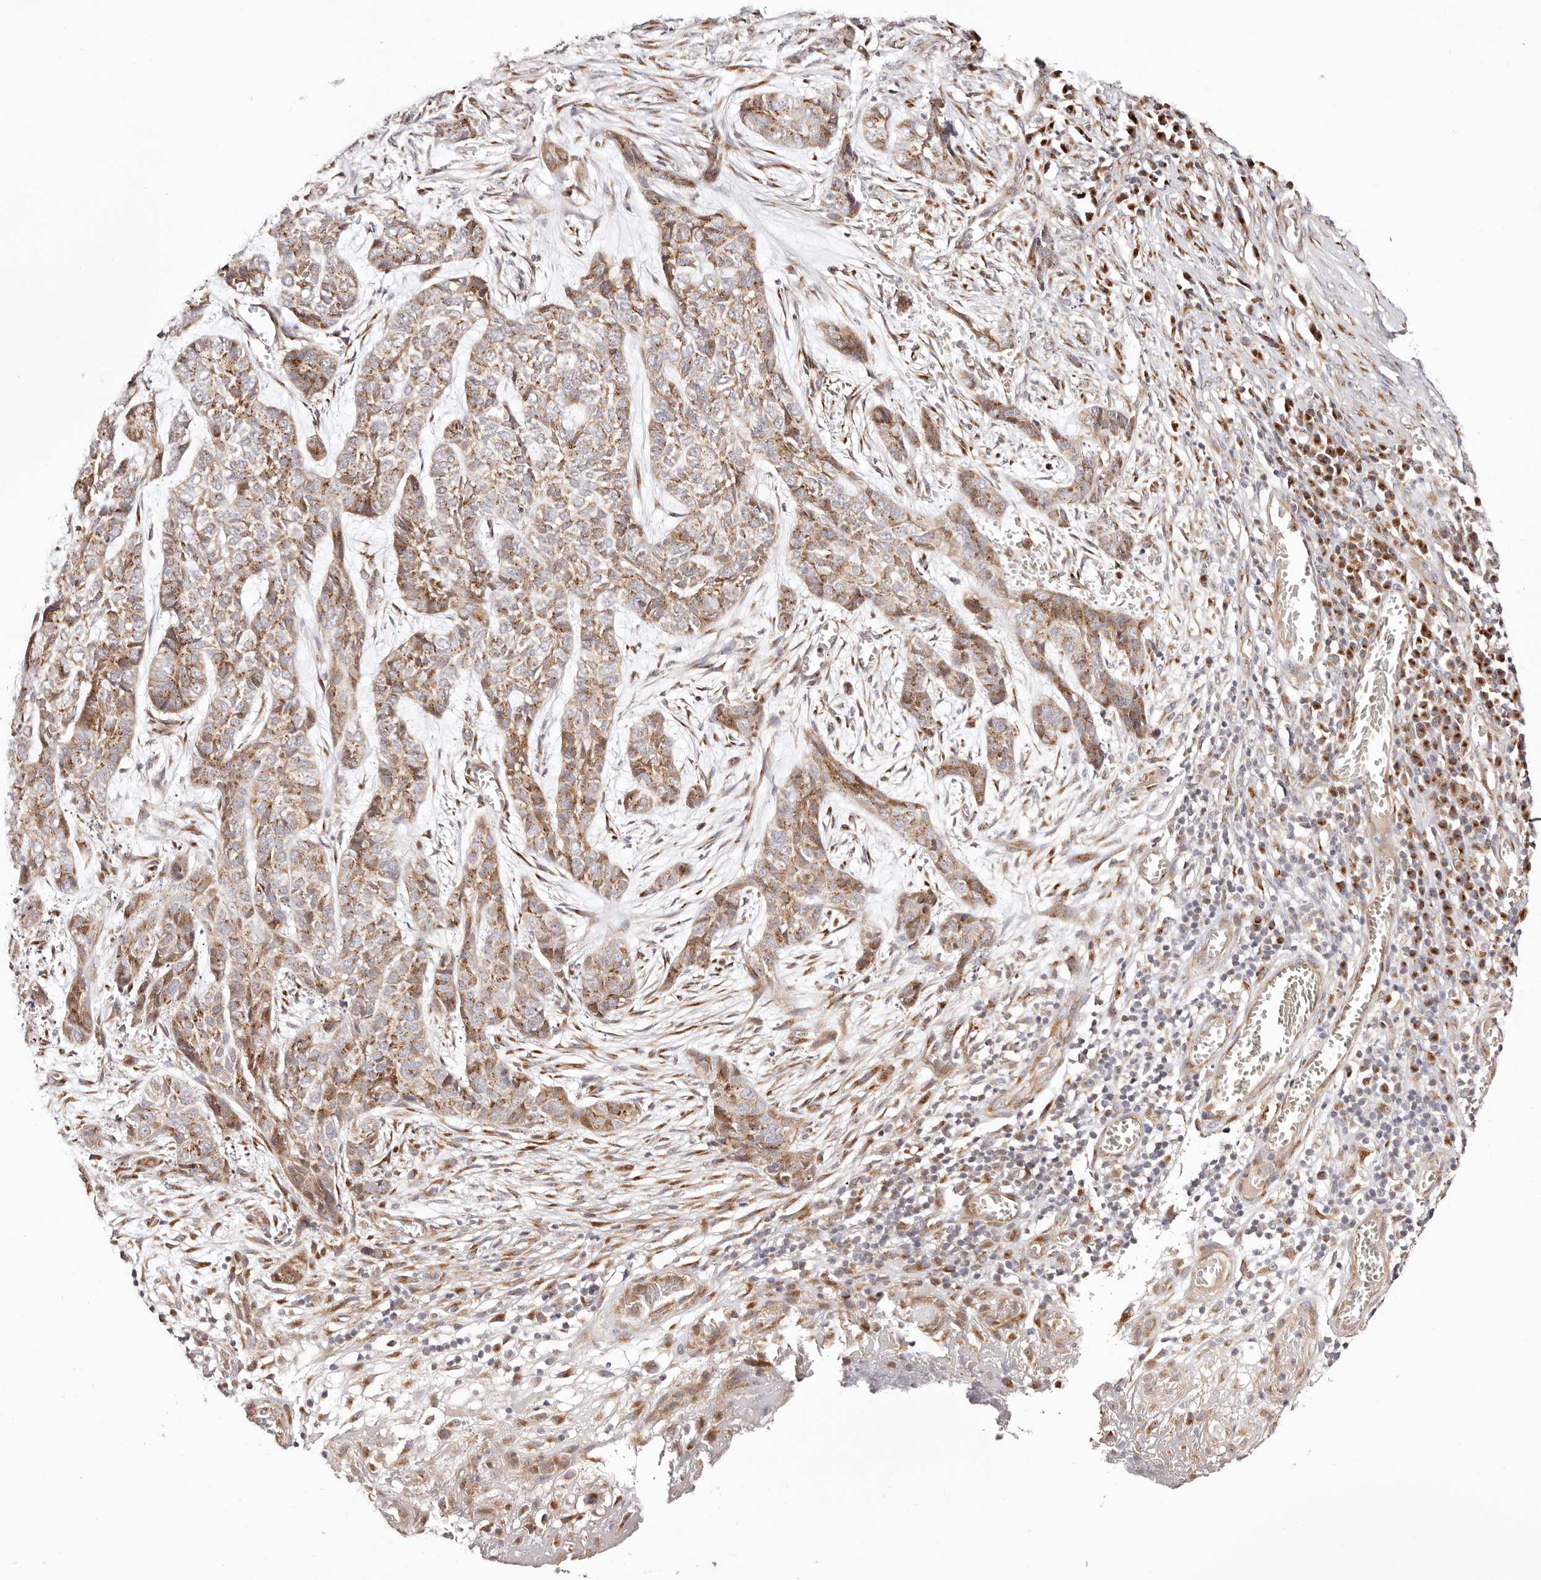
{"staining": {"intensity": "moderate", "quantity": ">75%", "location": "cytoplasmic/membranous"}, "tissue": "skin cancer", "cell_type": "Tumor cells", "image_type": "cancer", "snomed": [{"axis": "morphology", "description": "Basal cell carcinoma"}, {"axis": "topography", "description": "Skin"}], "caption": "Skin cancer stained with a protein marker demonstrates moderate staining in tumor cells.", "gene": "MAPK6", "patient": {"sex": "female", "age": 64}}